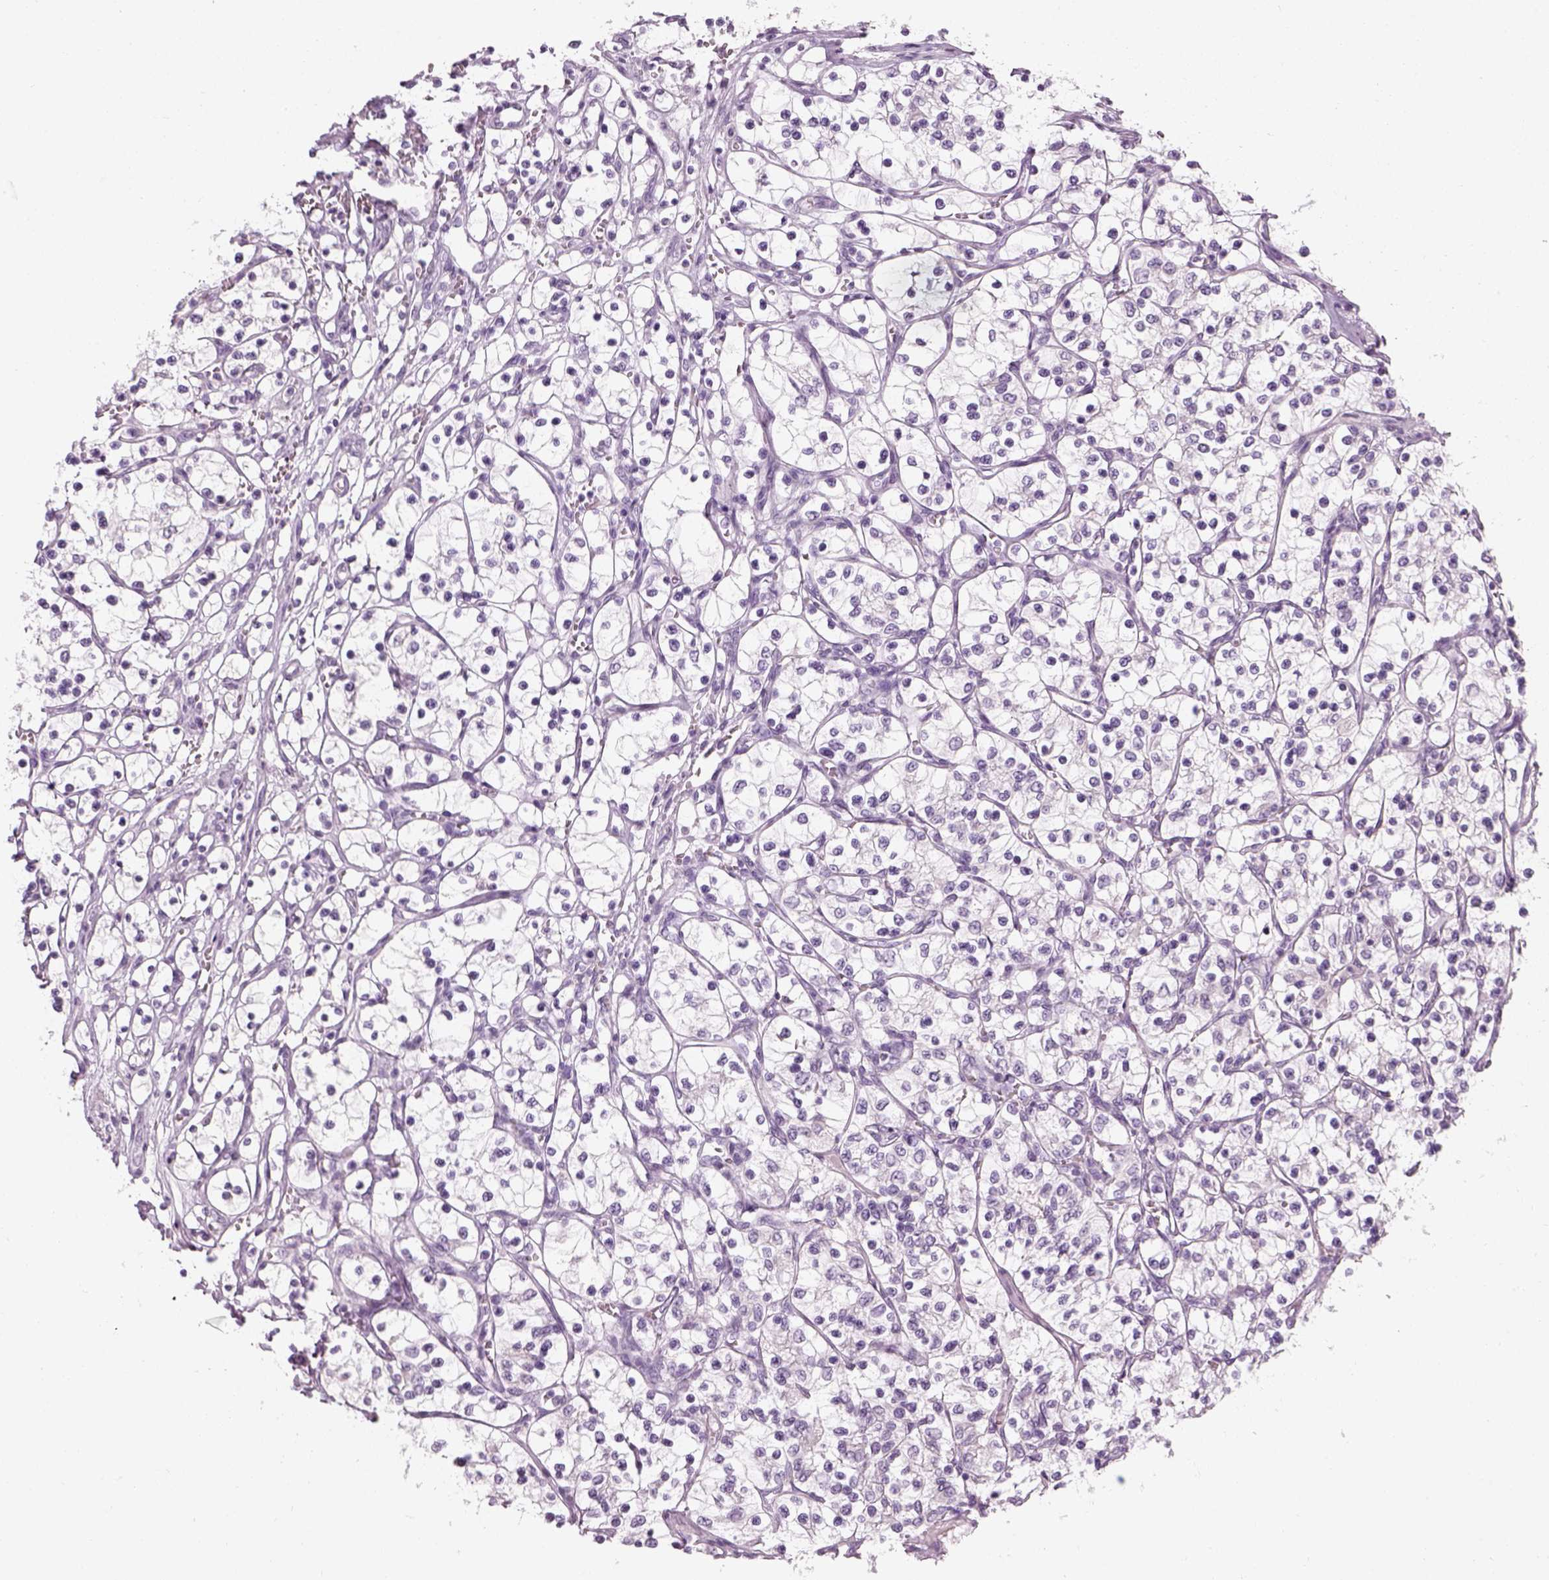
{"staining": {"intensity": "negative", "quantity": "none", "location": "none"}, "tissue": "renal cancer", "cell_type": "Tumor cells", "image_type": "cancer", "snomed": [{"axis": "morphology", "description": "Adenocarcinoma, NOS"}, {"axis": "topography", "description": "Kidney"}], "caption": "IHC photomicrograph of neoplastic tissue: human adenocarcinoma (renal) stained with DAB (3,3'-diaminobenzidine) reveals no significant protein expression in tumor cells. The staining is performed using DAB brown chromogen with nuclei counter-stained in using hematoxylin.", "gene": "TH", "patient": {"sex": "female", "age": 69}}